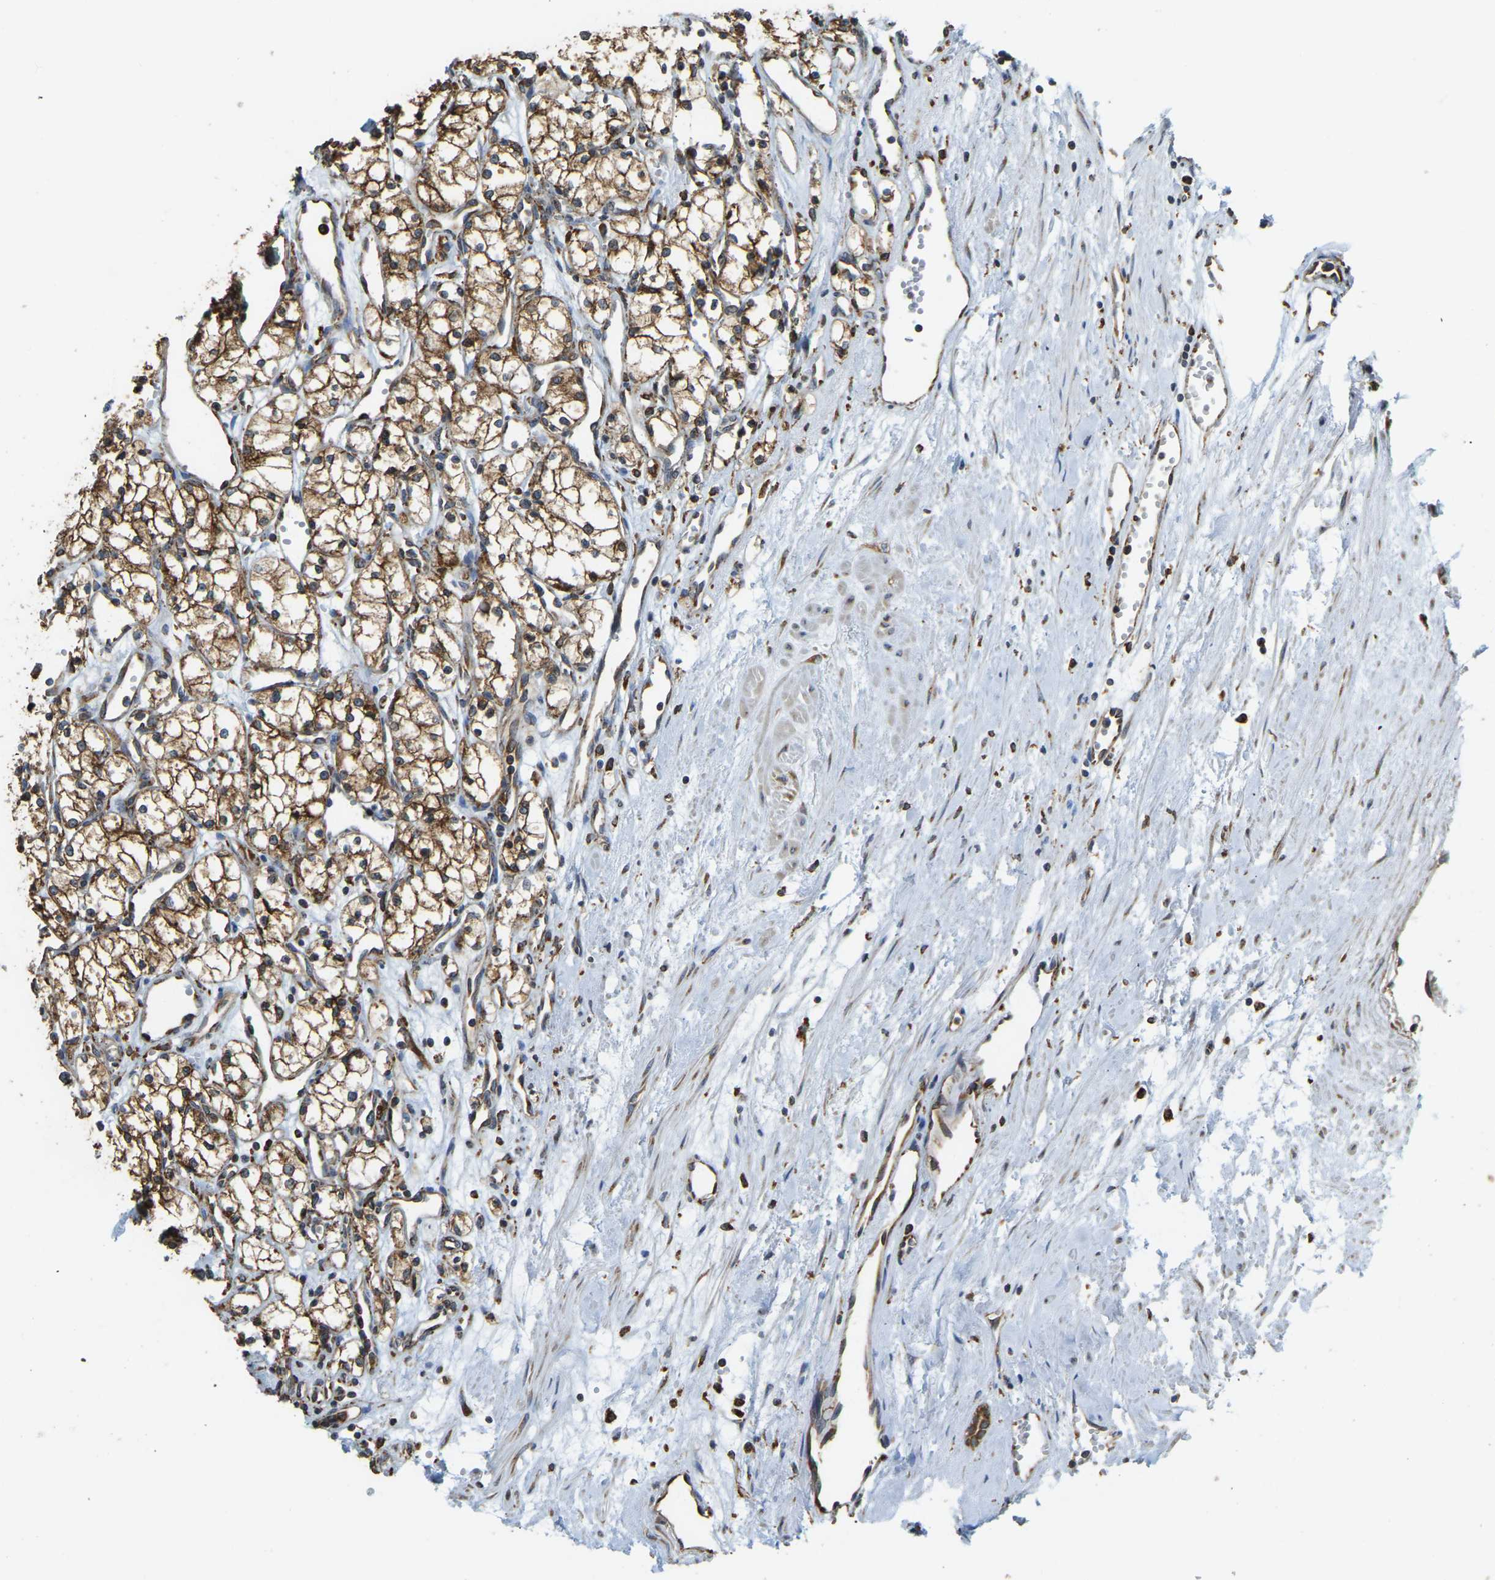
{"staining": {"intensity": "strong", "quantity": ">75%", "location": "cytoplasmic/membranous"}, "tissue": "renal cancer", "cell_type": "Tumor cells", "image_type": "cancer", "snomed": [{"axis": "morphology", "description": "Adenocarcinoma, NOS"}, {"axis": "topography", "description": "Kidney"}], "caption": "Tumor cells reveal high levels of strong cytoplasmic/membranous staining in approximately >75% of cells in human adenocarcinoma (renal). The staining is performed using DAB (3,3'-diaminobenzidine) brown chromogen to label protein expression. The nuclei are counter-stained blue using hematoxylin.", "gene": "RNF115", "patient": {"sex": "male", "age": 59}}